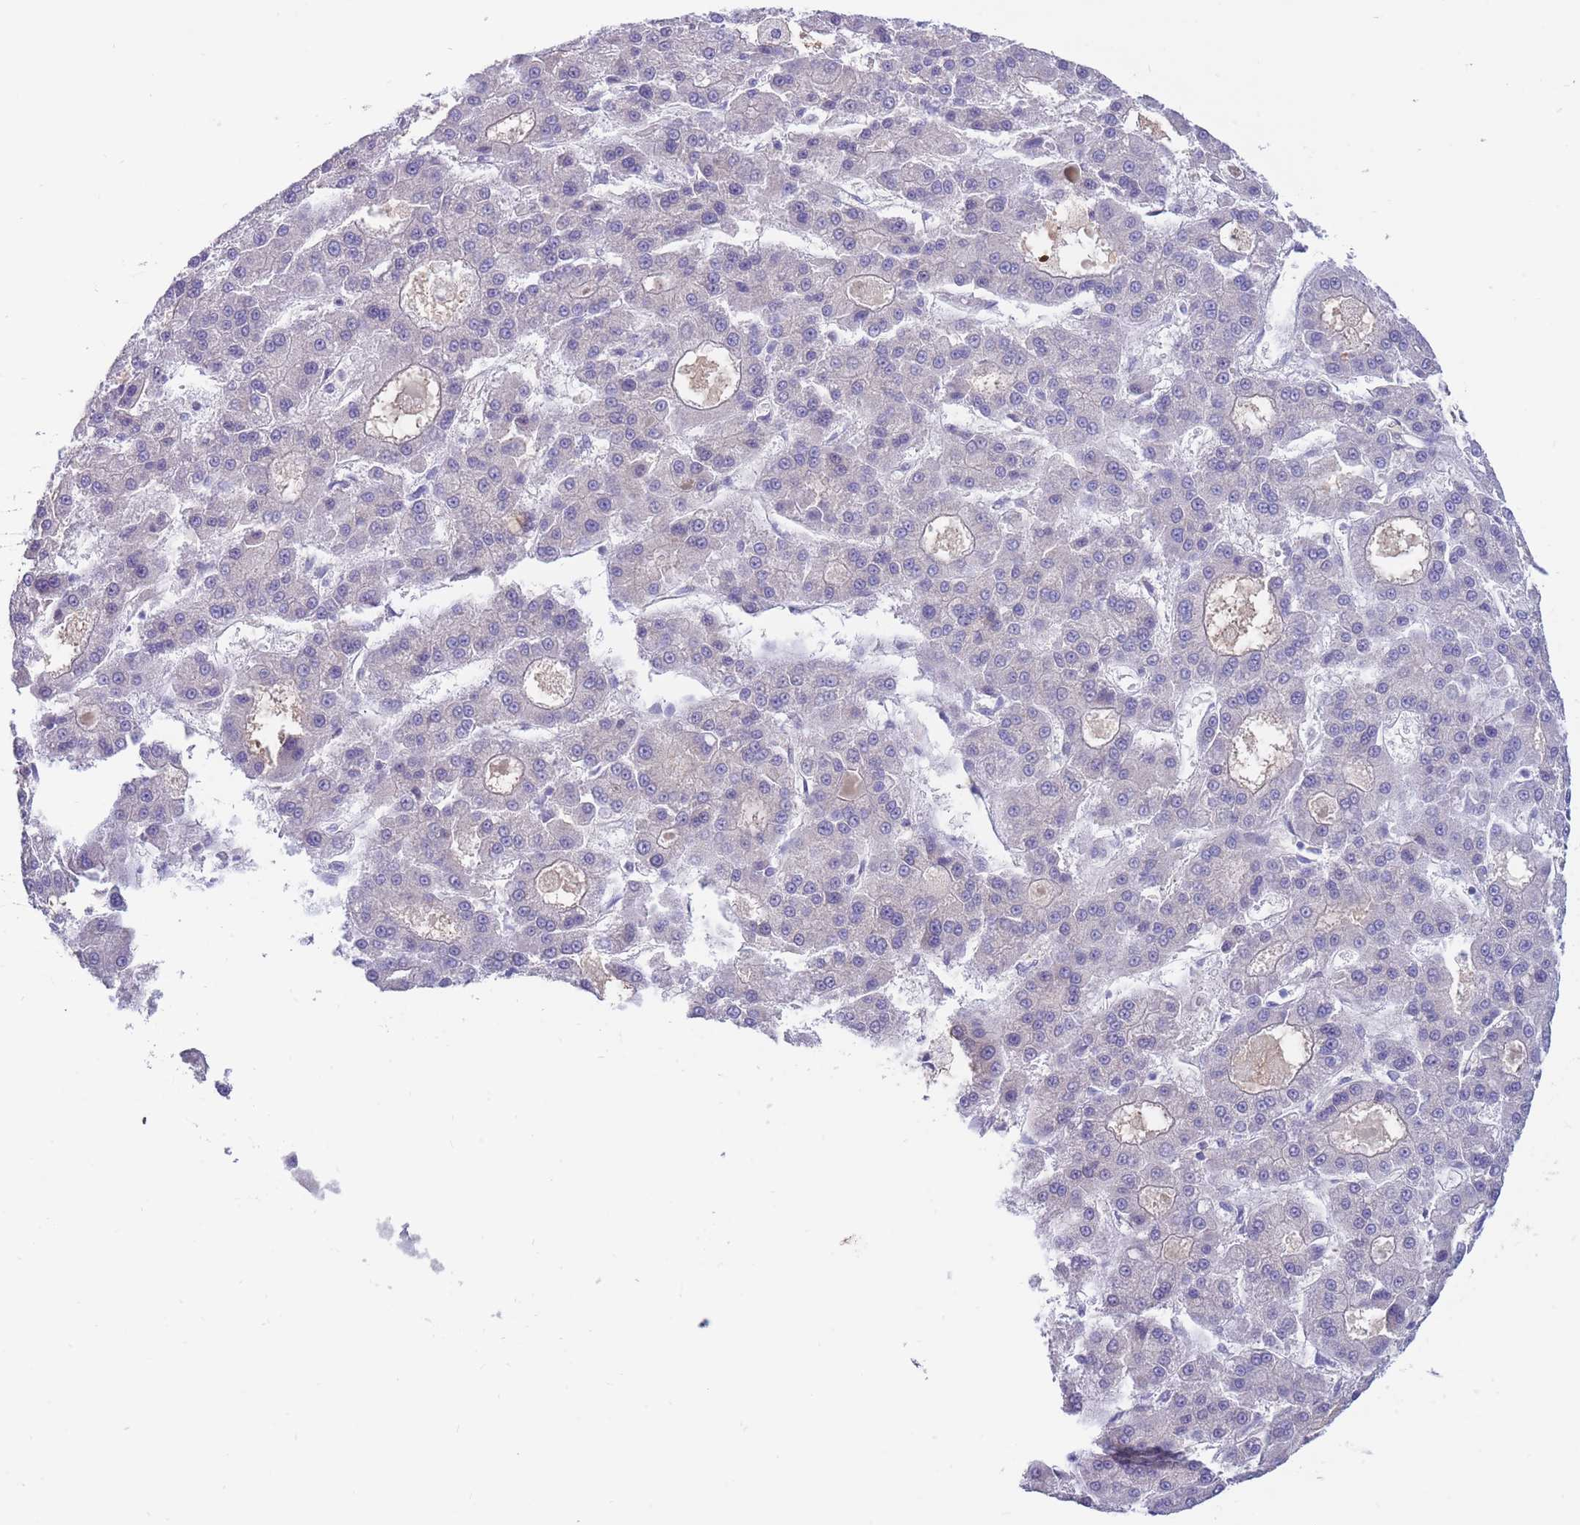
{"staining": {"intensity": "negative", "quantity": "none", "location": "none"}, "tissue": "liver cancer", "cell_type": "Tumor cells", "image_type": "cancer", "snomed": [{"axis": "morphology", "description": "Carcinoma, Hepatocellular, NOS"}, {"axis": "topography", "description": "Liver"}], "caption": "Tumor cells show no significant protein expression in liver cancer. The staining is performed using DAB (3,3'-diaminobenzidine) brown chromogen with nuclei counter-stained in using hematoxylin.", "gene": "APOL4", "patient": {"sex": "male", "age": 70}}